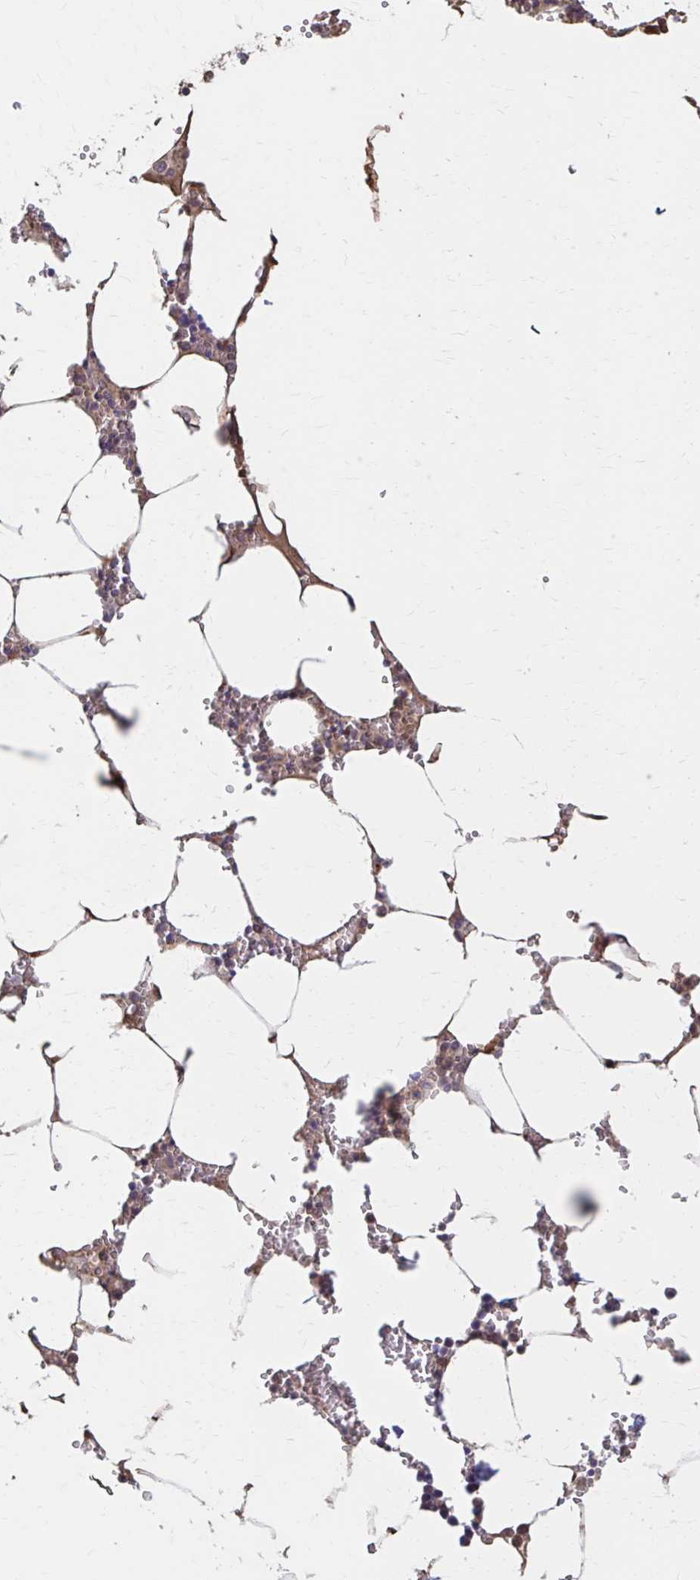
{"staining": {"intensity": "negative", "quantity": "none", "location": "none"}, "tissue": "bone marrow", "cell_type": "Hematopoietic cells", "image_type": "normal", "snomed": [{"axis": "morphology", "description": "Normal tissue, NOS"}, {"axis": "topography", "description": "Bone marrow"}], "caption": "DAB immunohistochemical staining of normal human bone marrow reveals no significant expression in hematopoietic cells.", "gene": "HMGCS2", "patient": {"sex": "male", "age": 54}}